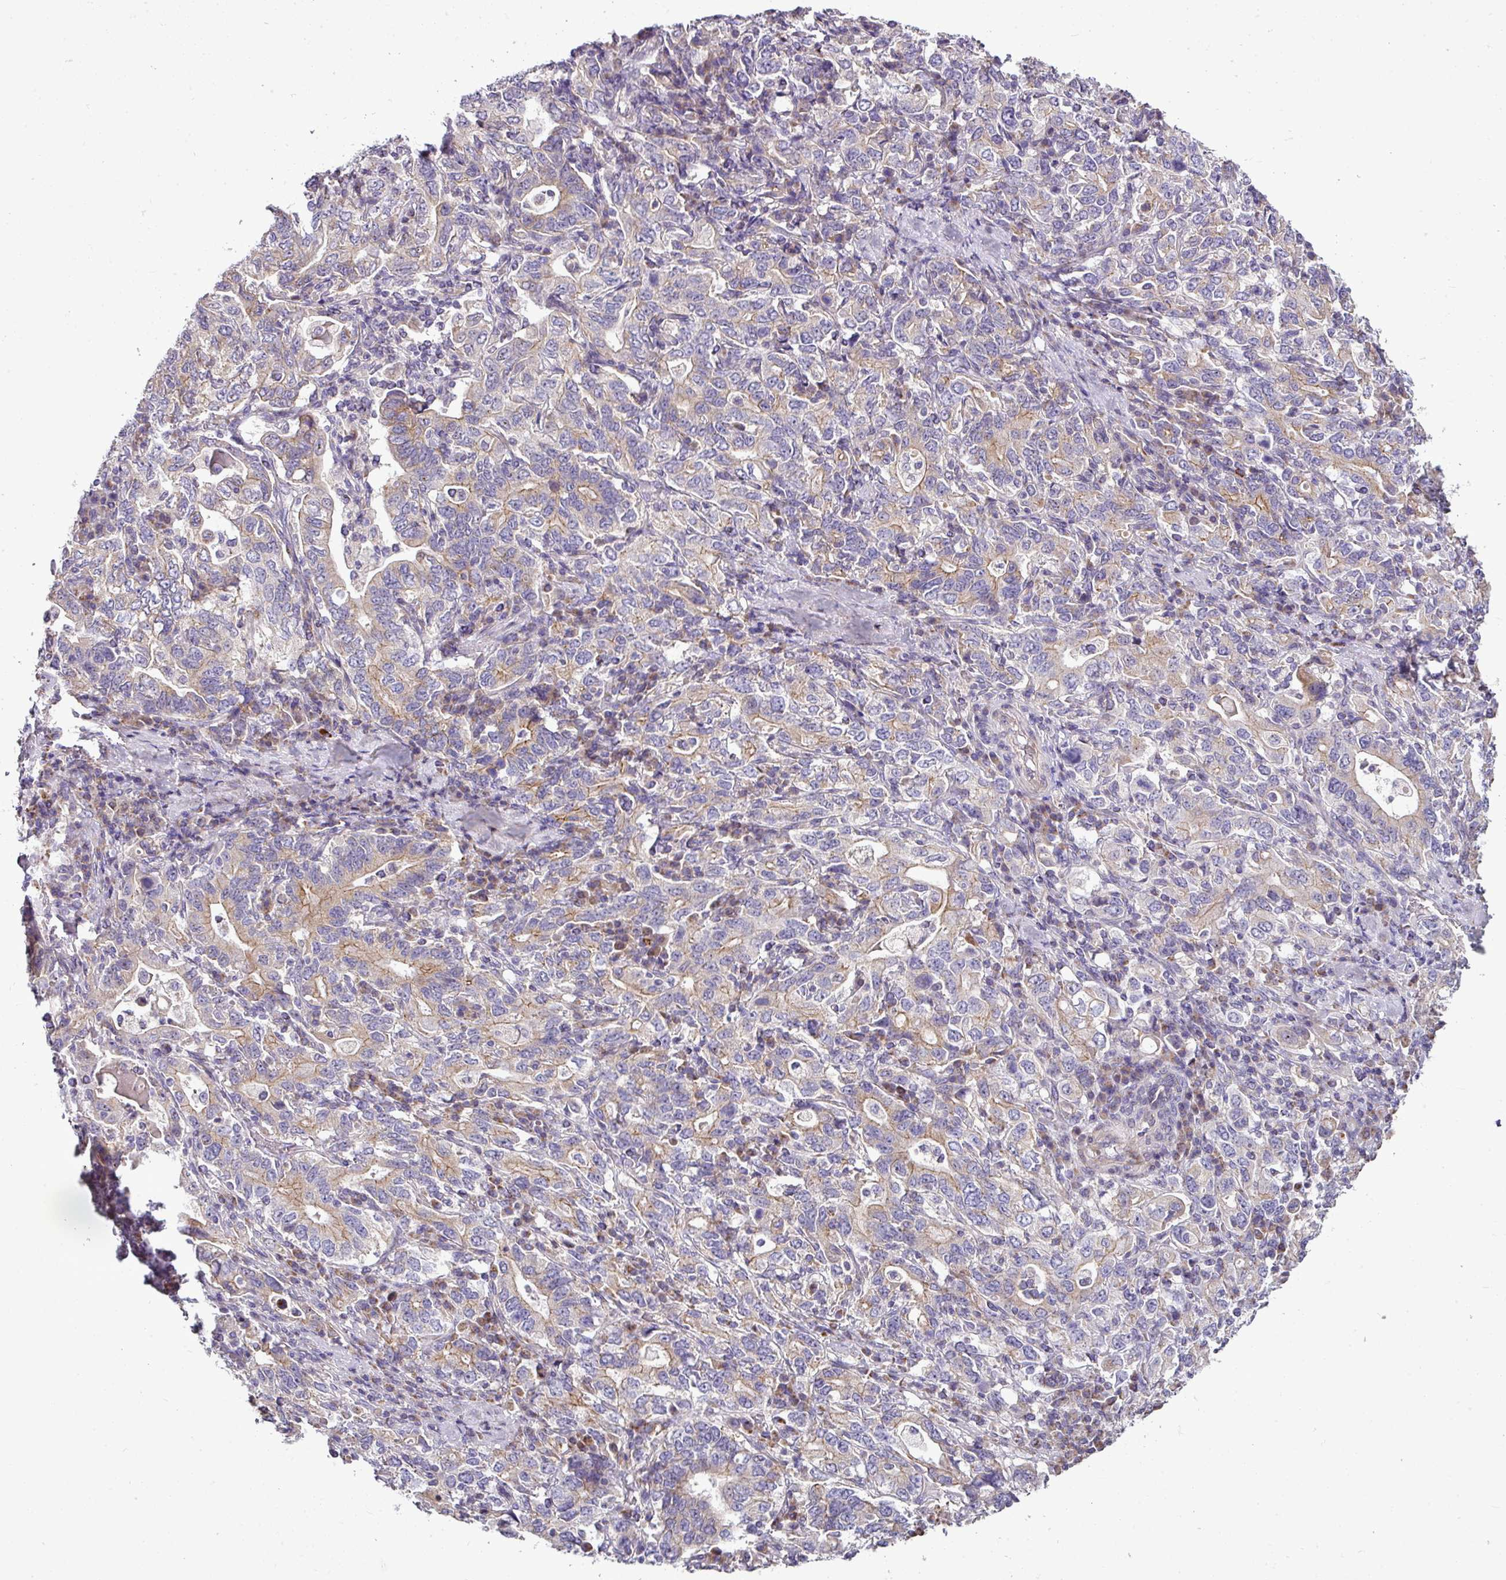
{"staining": {"intensity": "weak", "quantity": "25%-75%", "location": "cytoplasmic/membranous"}, "tissue": "stomach cancer", "cell_type": "Tumor cells", "image_type": "cancer", "snomed": [{"axis": "morphology", "description": "Adenocarcinoma, NOS"}, {"axis": "topography", "description": "Stomach, upper"}, {"axis": "topography", "description": "Stomach"}], "caption": "A photomicrograph showing weak cytoplasmic/membranous positivity in approximately 25%-75% of tumor cells in stomach adenocarcinoma, as visualized by brown immunohistochemical staining.", "gene": "GAN", "patient": {"sex": "male", "age": 62}}